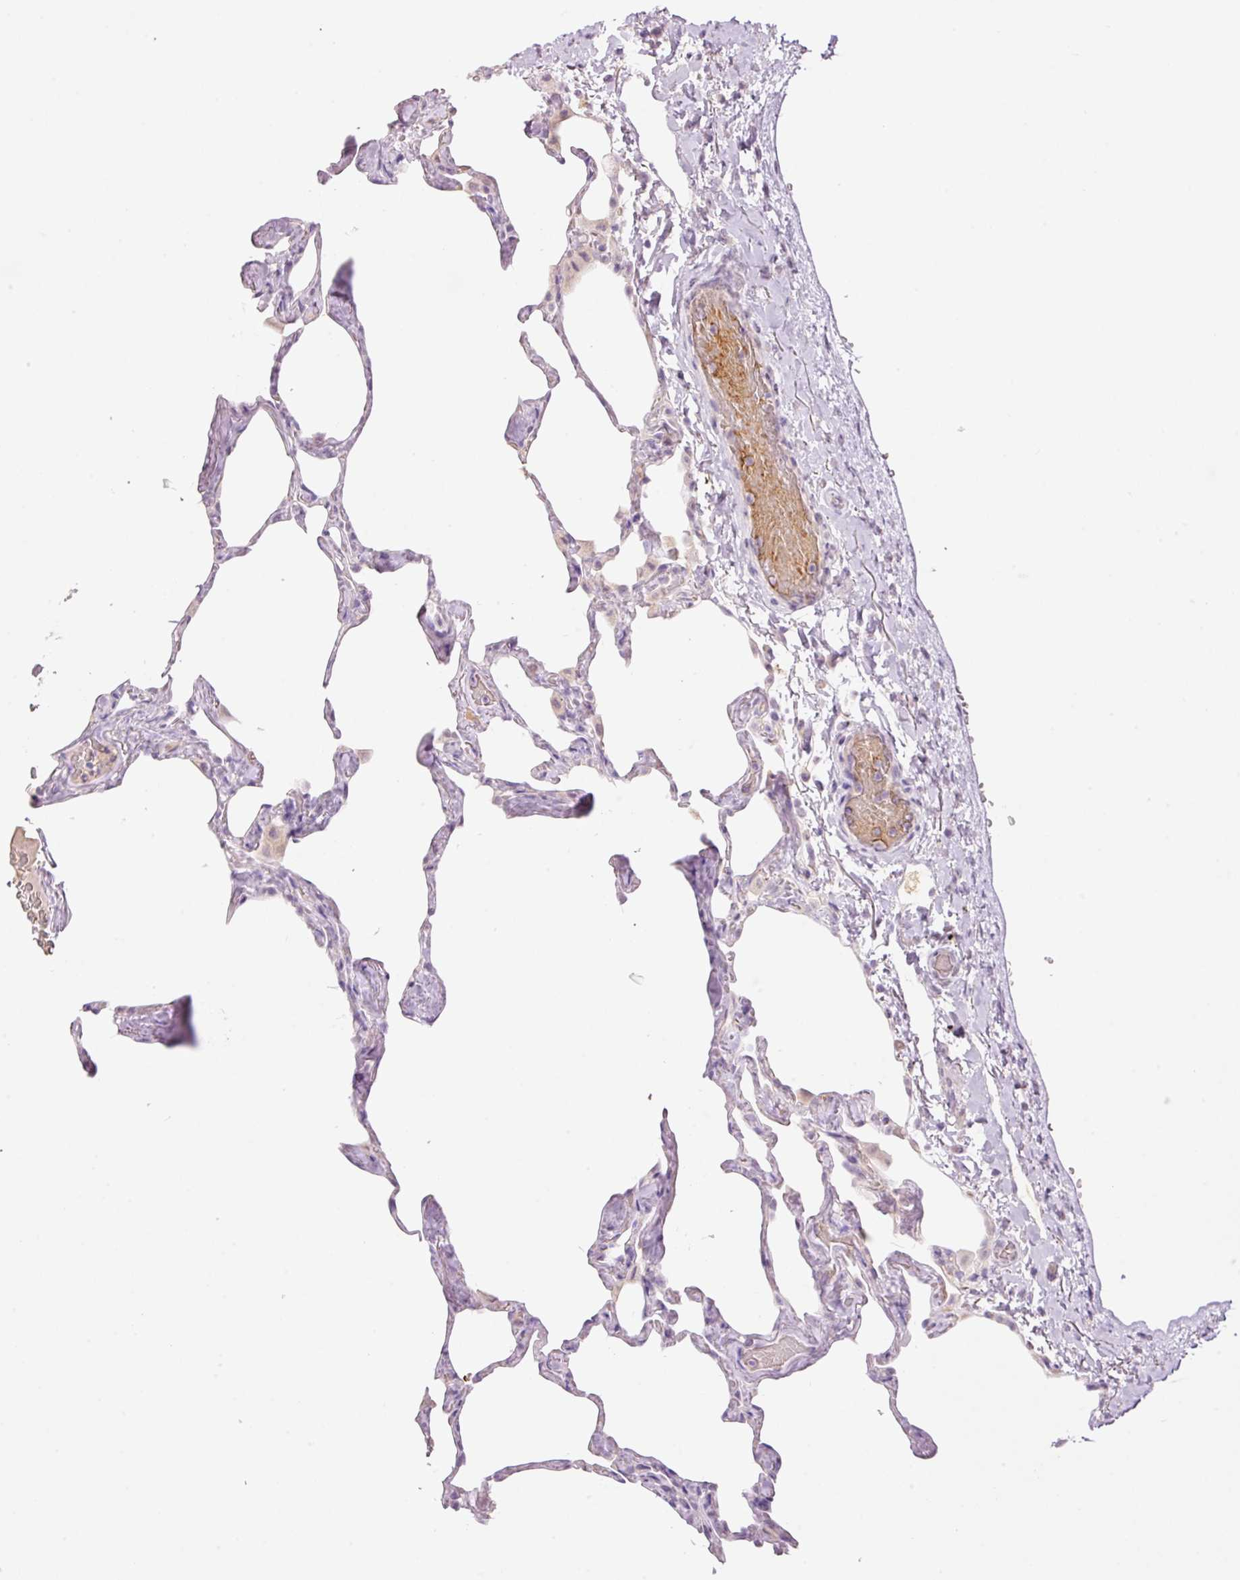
{"staining": {"intensity": "negative", "quantity": "none", "location": "none"}, "tissue": "lung", "cell_type": "Alveolar cells", "image_type": "normal", "snomed": [{"axis": "morphology", "description": "Normal tissue, NOS"}, {"axis": "topography", "description": "Lung"}], "caption": "Immunohistochemical staining of benign human lung shows no significant staining in alveolar cells.", "gene": "LY6G6D", "patient": {"sex": "male", "age": 65}}